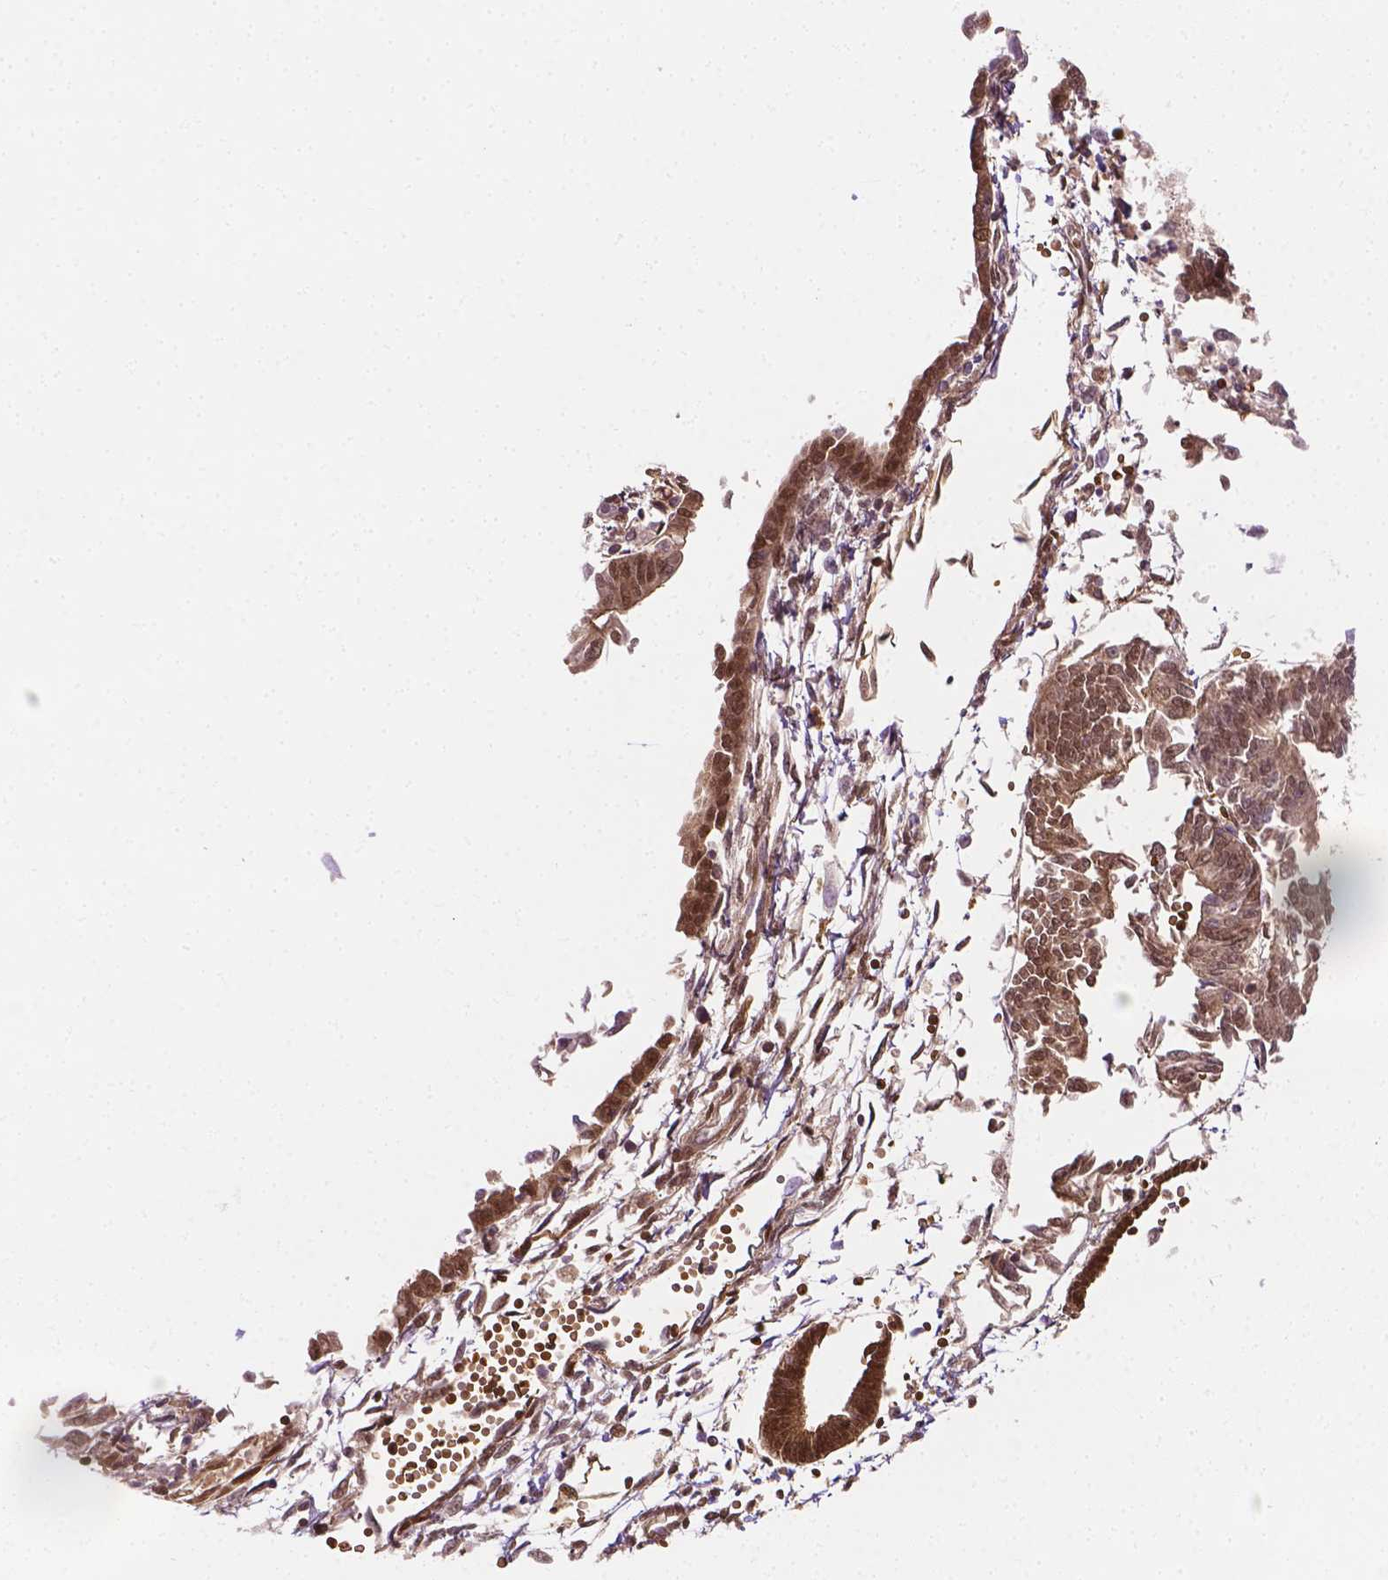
{"staining": {"intensity": "moderate", "quantity": ">75%", "location": "cytoplasmic/membranous,nuclear"}, "tissue": "endometrial cancer", "cell_type": "Tumor cells", "image_type": "cancer", "snomed": [{"axis": "morphology", "description": "Adenocarcinoma, NOS"}, {"axis": "topography", "description": "Endometrium"}], "caption": "The immunohistochemical stain highlights moderate cytoplasmic/membranous and nuclear expression in tumor cells of adenocarcinoma (endometrial) tissue. Using DAB (brown) and hematoxylin (blue) stains, captured at high magnification using brightfield microscopy.", "gene": "YAP1", "patient": {"sex": "female", "age": 65}}